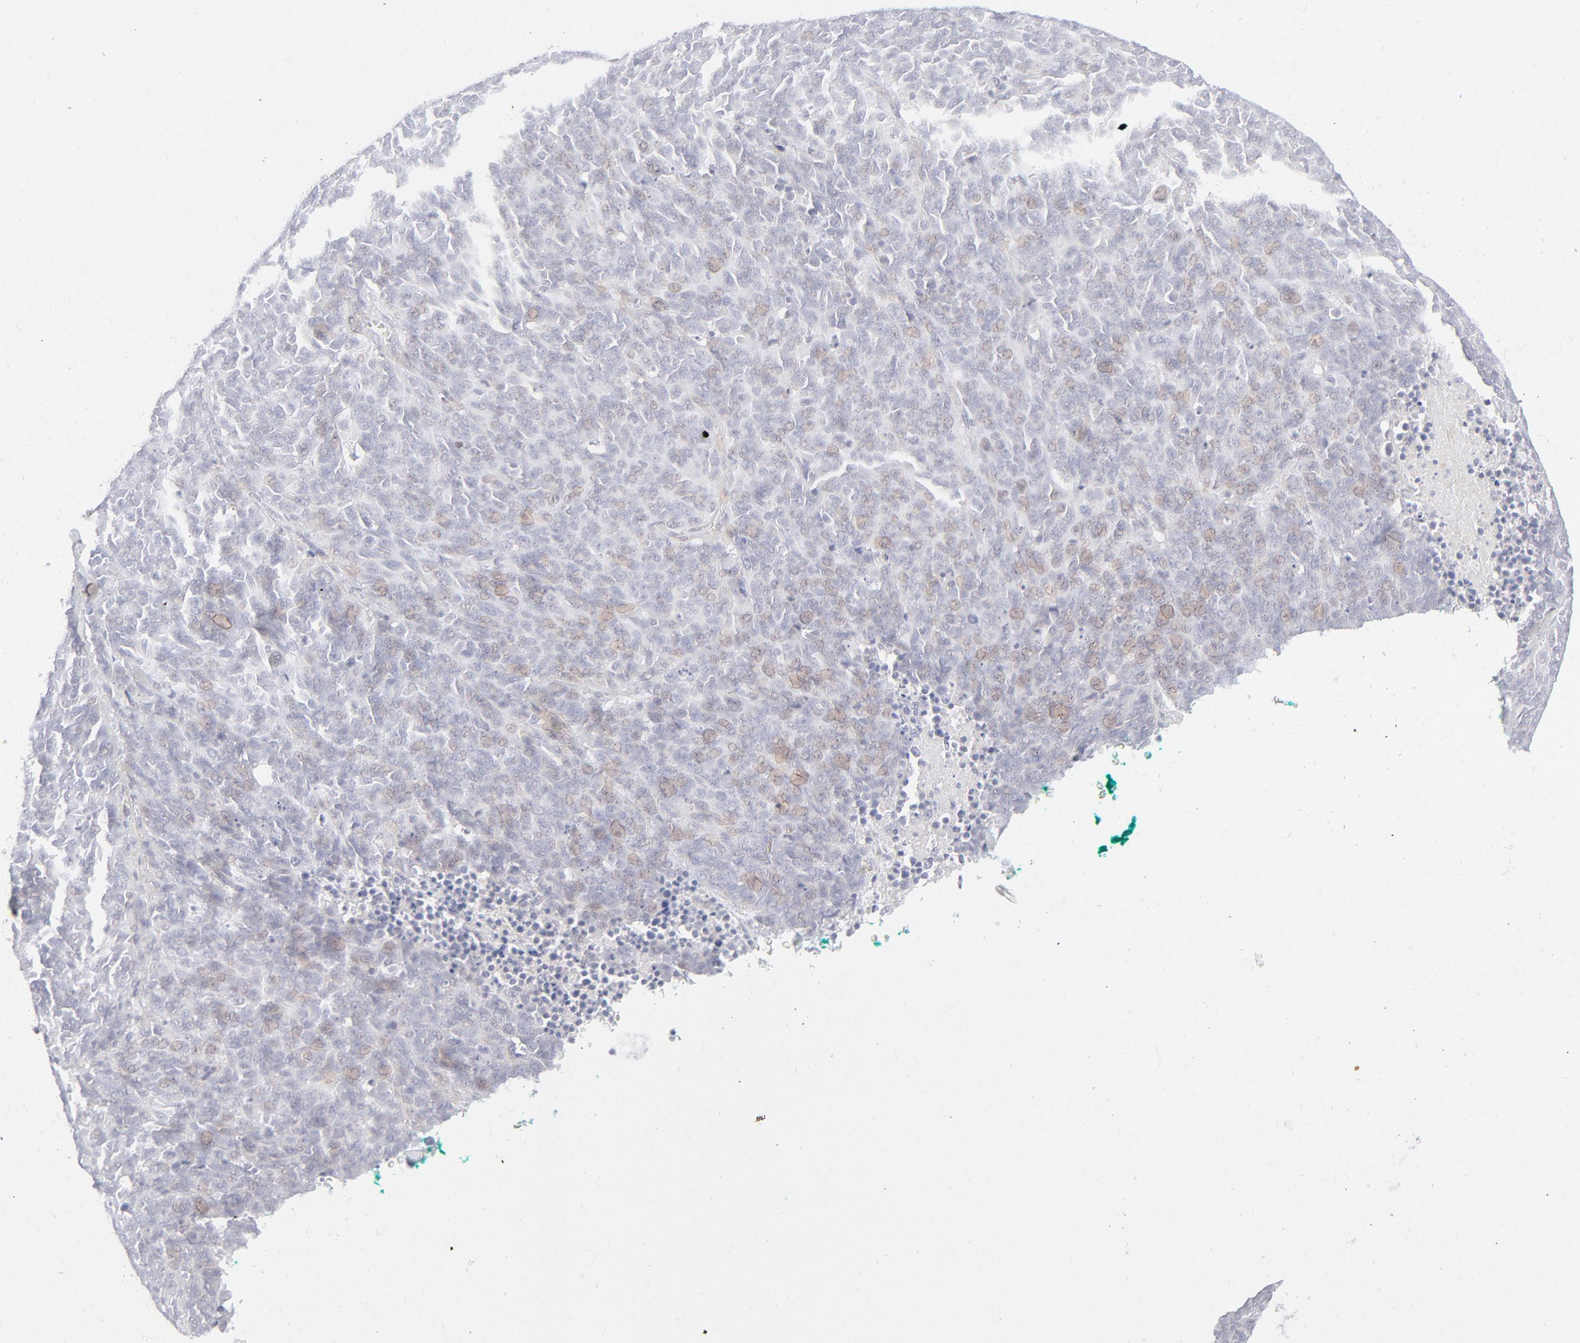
{"staining": {"intensity": "weak", "quantity": "25%-75%", "location": "nuclear"}, "tissue": "lung cancer", "cell_type": "Tumor cells", "image_type": "cancer", "snomed": [{"axis": "morphology", "description": "Neoplasm, malignant, NOS"}, {"axis": "topography", "description": "Lung"}], "caption": "The micrograph exhibits staining of malignant neoplasm (lung), revealing weak nuclear protein positivity (brown color) within tumor cells.", "gene": "PRKCB", "patient": {"sex": "female", "age": 58}}